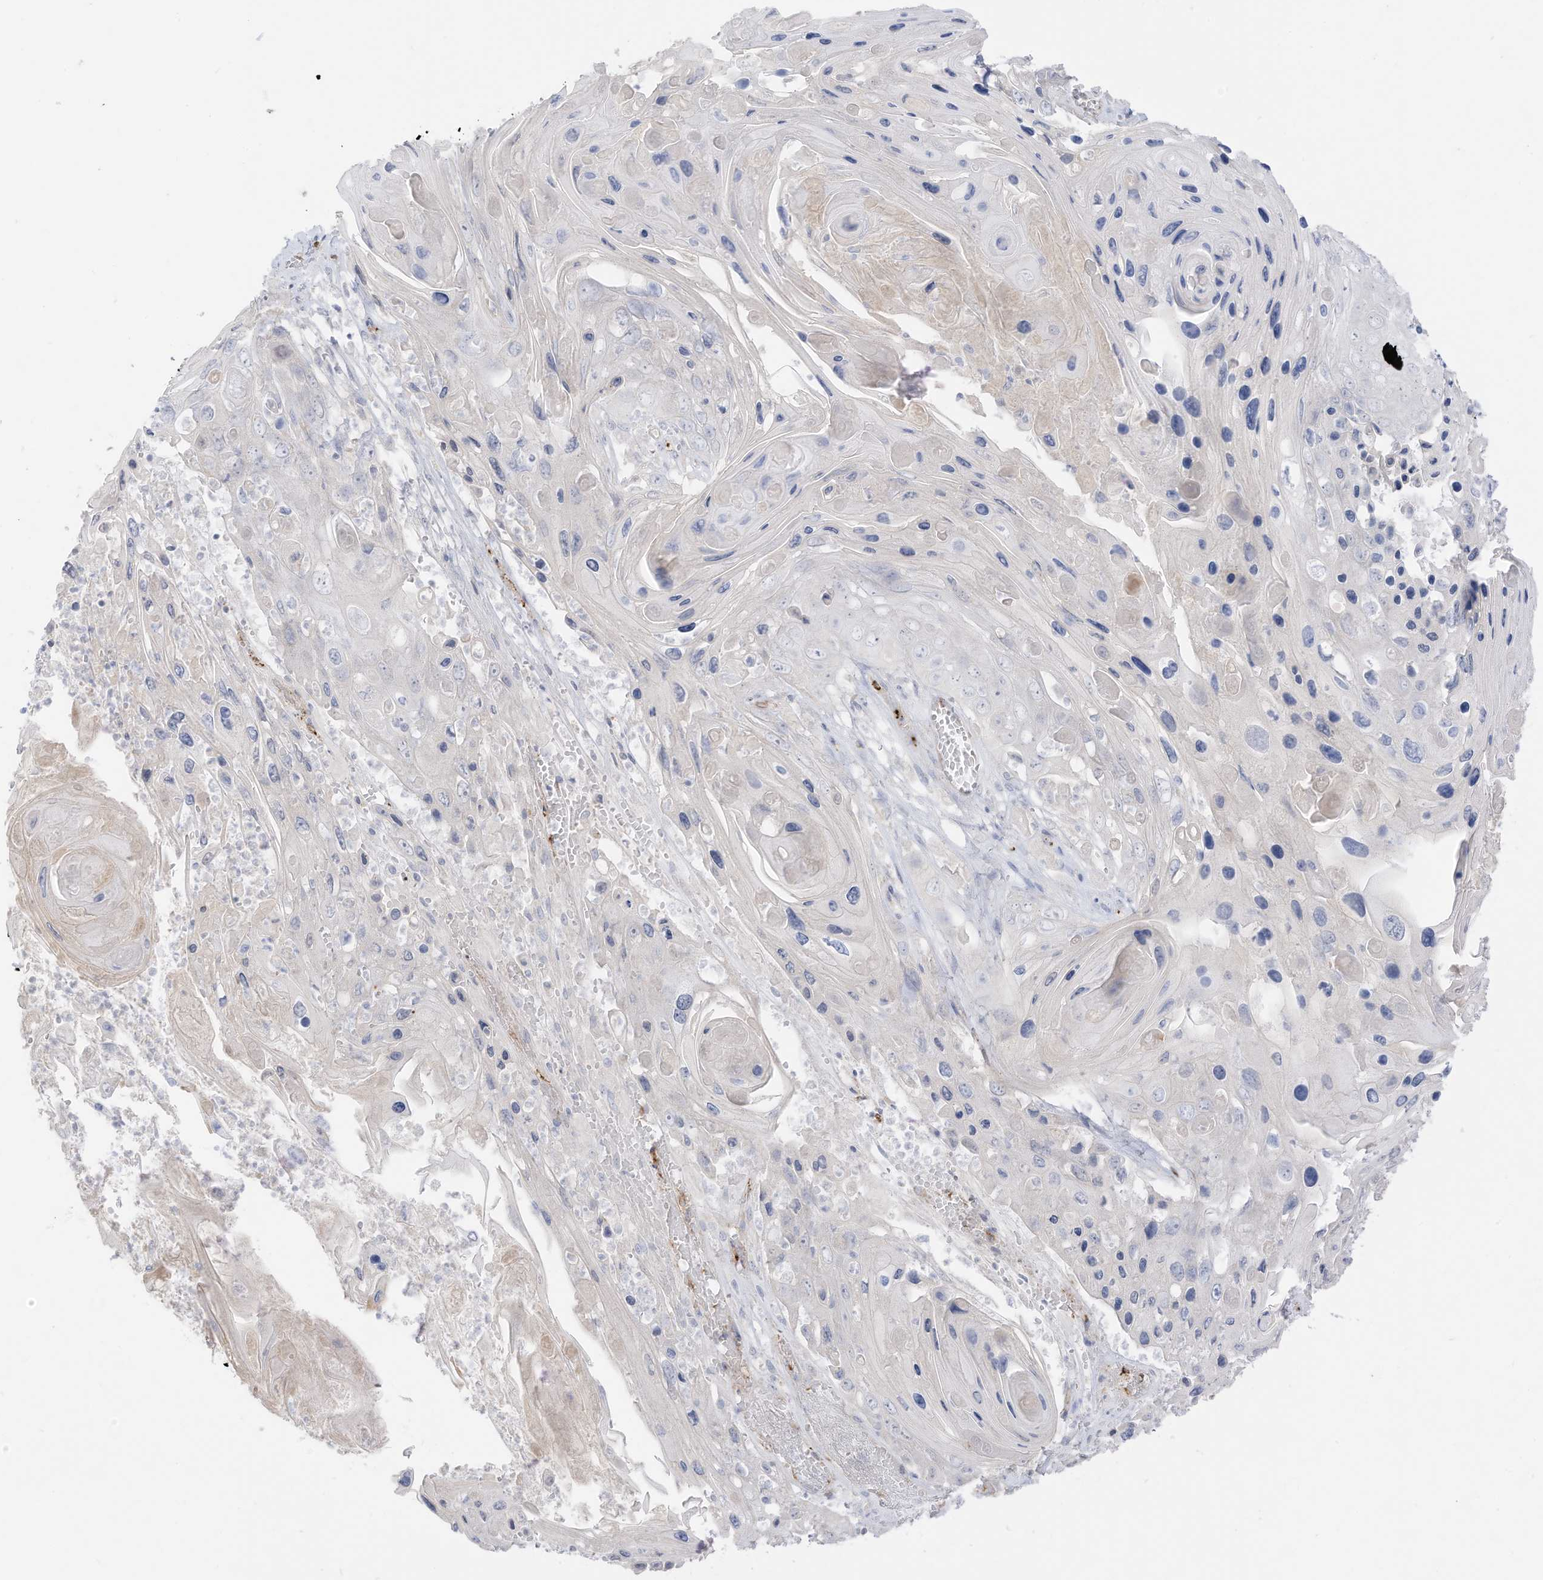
{"staining": {"intensity": "negative", "quantity": "none", "location": "none"}, "tissue": "skin cancer", "cell_type": "Tumor cells", "image_type": "cancer", "snomed": [{"axis": "morphology", "description": "Squamous cell carcinoma, NOS"}, {"axis": "topography", "description": "Skin"}], "caption": "Immunohistochemistry of human skin cancer (squamous cell carcinoma) demonstrates no positivity in tumor cells.", "gene": "C11orf87", "patient": {"sex": "male", "age": 55}}